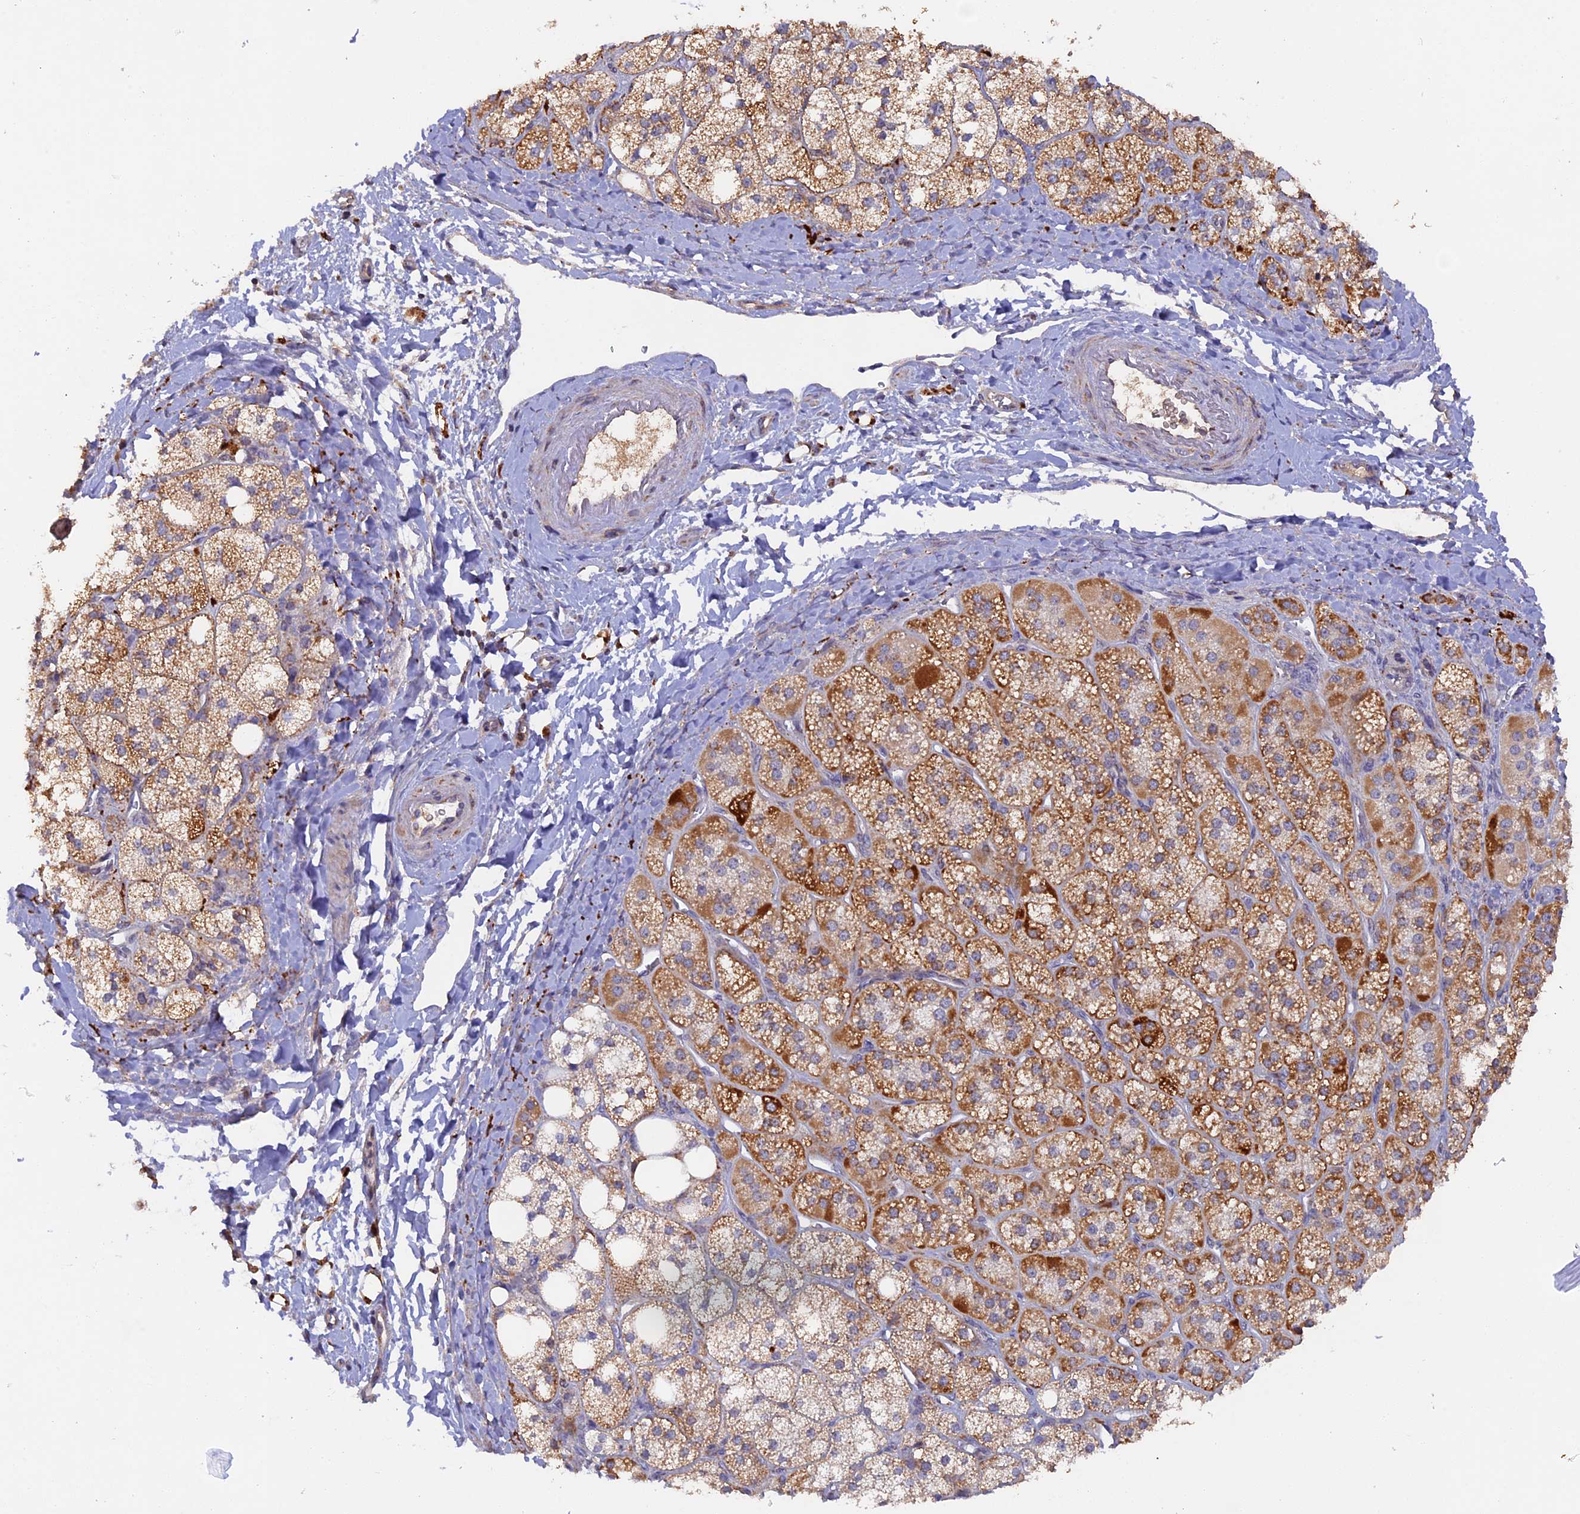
{"staining": {"intensity": "moderate", "quantity": ">75%", "location": "cytoplasmic/membranous"}, "tissue": "adrenal gland", "cell_type": "Glandular cells", "image_type": "normal", "snomed": [{"axis": "morphology", "description": "Normal tissue, NOS"}, {"axis": "topography", "description": "Adrenal gland"}], "caption": "Immunohistochemical staining of normal adrenal gland shows medium levels of moderate cytoplasmic/membranous expression in about >75% of glandular cells.", "gene": "MPV17L", "patient": {"sex": "male", "age": 61}}